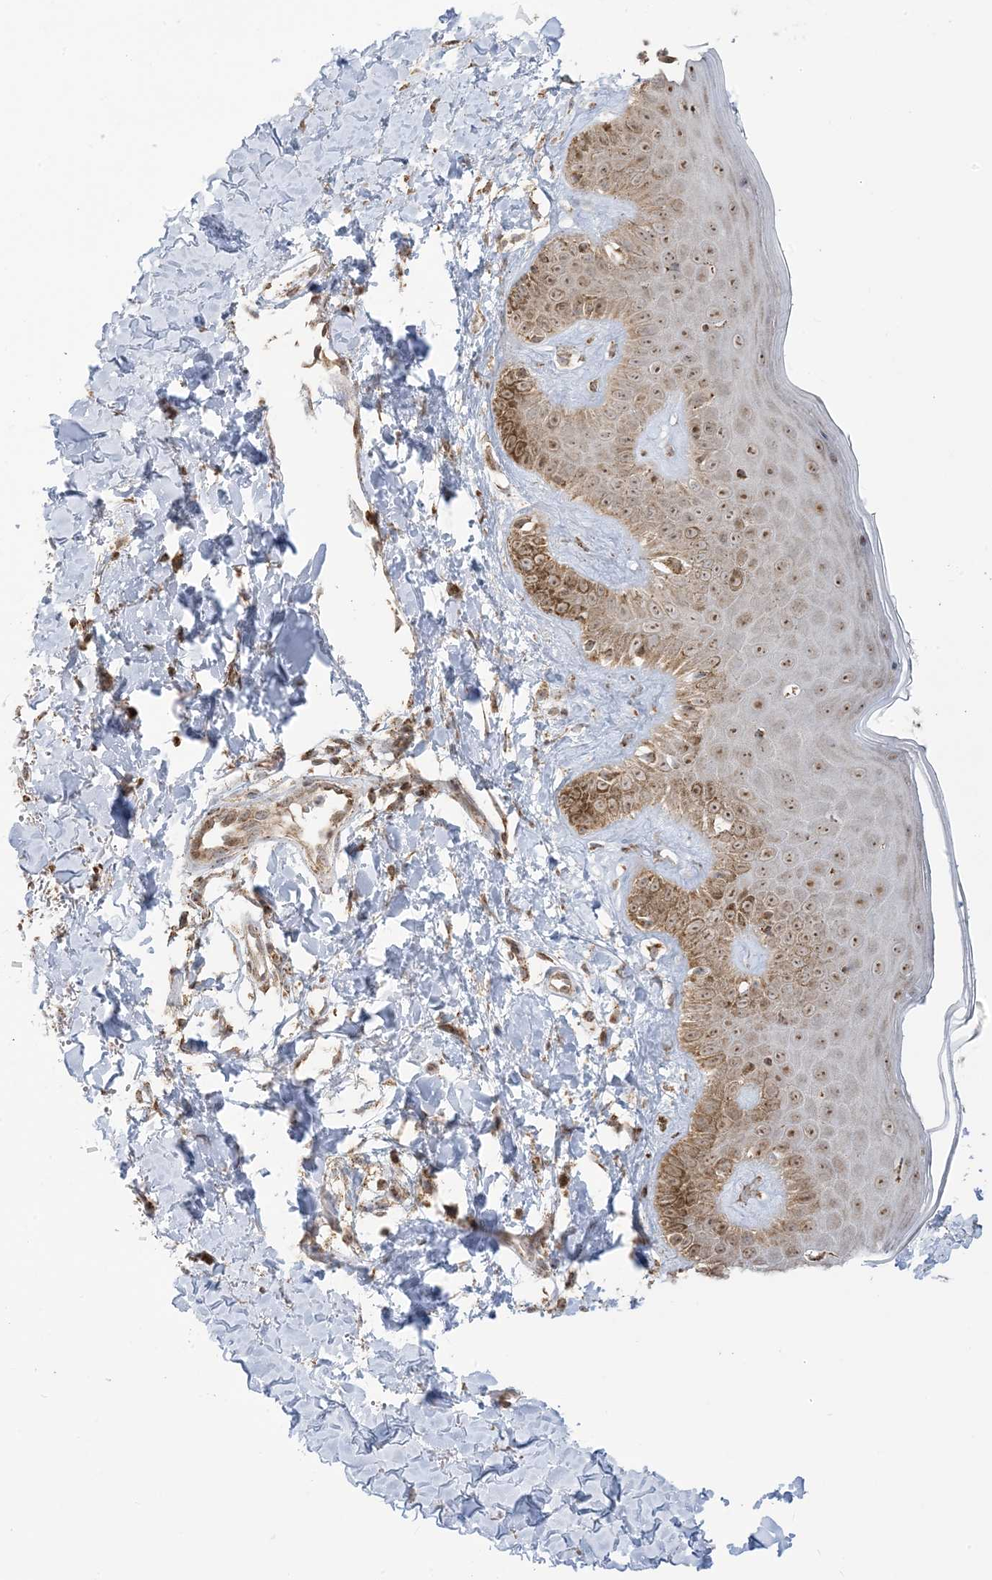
{"staining": {"intensity": "weak", "quantity": ">75%", "location": "cytoplasmic/membranous"}, "tissue": "skin", "cell_type": "Fibroblasts", "image_type": "normal", "snomed": [{"axis": "morphology", "description": "Normal tissue, NOS"}, {"axis": "topography", "description": "Skin"}], "caption": "IHC staining of unremarkable skin, which displays low levels of weak cytoplasmic/membranous positivity in about >75% of fibroblasts indicating weak cytoplasmic/membranous protein staining. The staining was performed using DAB (3,3'-diaminobenzidine) (brown) for protein detection and nuclei were counterstained in hematoxylin (blue).", "gene": "MAPKBP1", "patient": {"sex": "male", "age": 52}}